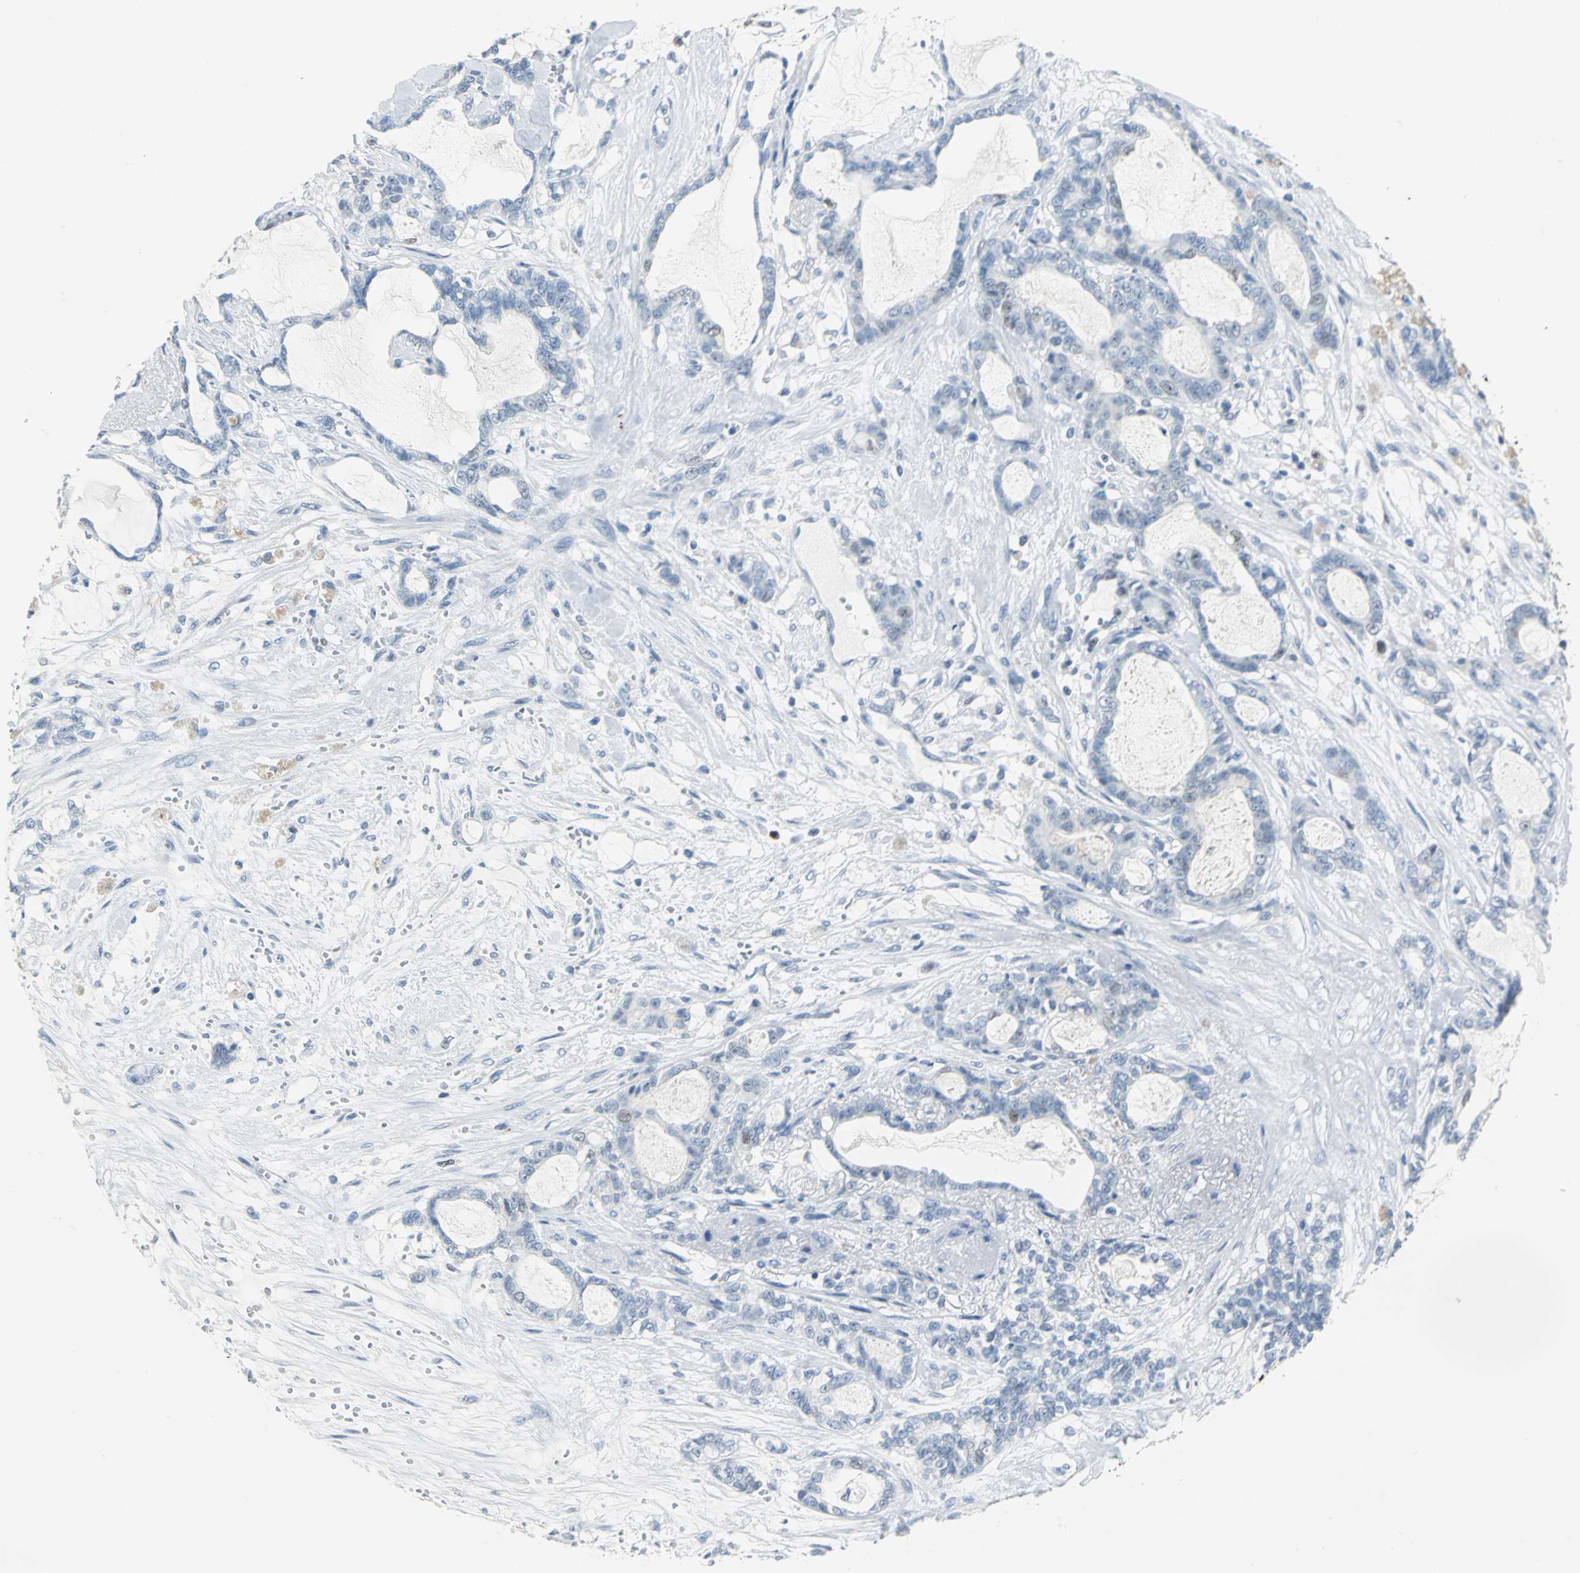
{"staining": {"intensity": "weak", "quantity": "<25%", "location": "nuclear"}, "tissue": "pancreatic cancer", "cell_type": "Tumor cells", "image_type": "cancer", "snomed": [{"axis": "morphology", "description": "Adenocarcinoma, NOS"}, {"axis": "topography", "description": "Pancreas"}], "caption": "Immunohistochemistry (IHC) photomicrograph of human pancreatic cancer stained for a protein (brown), which demonstrates no positivity in tumor cells. (Stains: DAB (3,3'-diaminobenzidine) immunohistochemistry with hematoxylin counter stain, Microscopy: brightfield microscopy at high magnification).", "gene": "MCM3", "patient": {"sex": "female", "age": 73}}